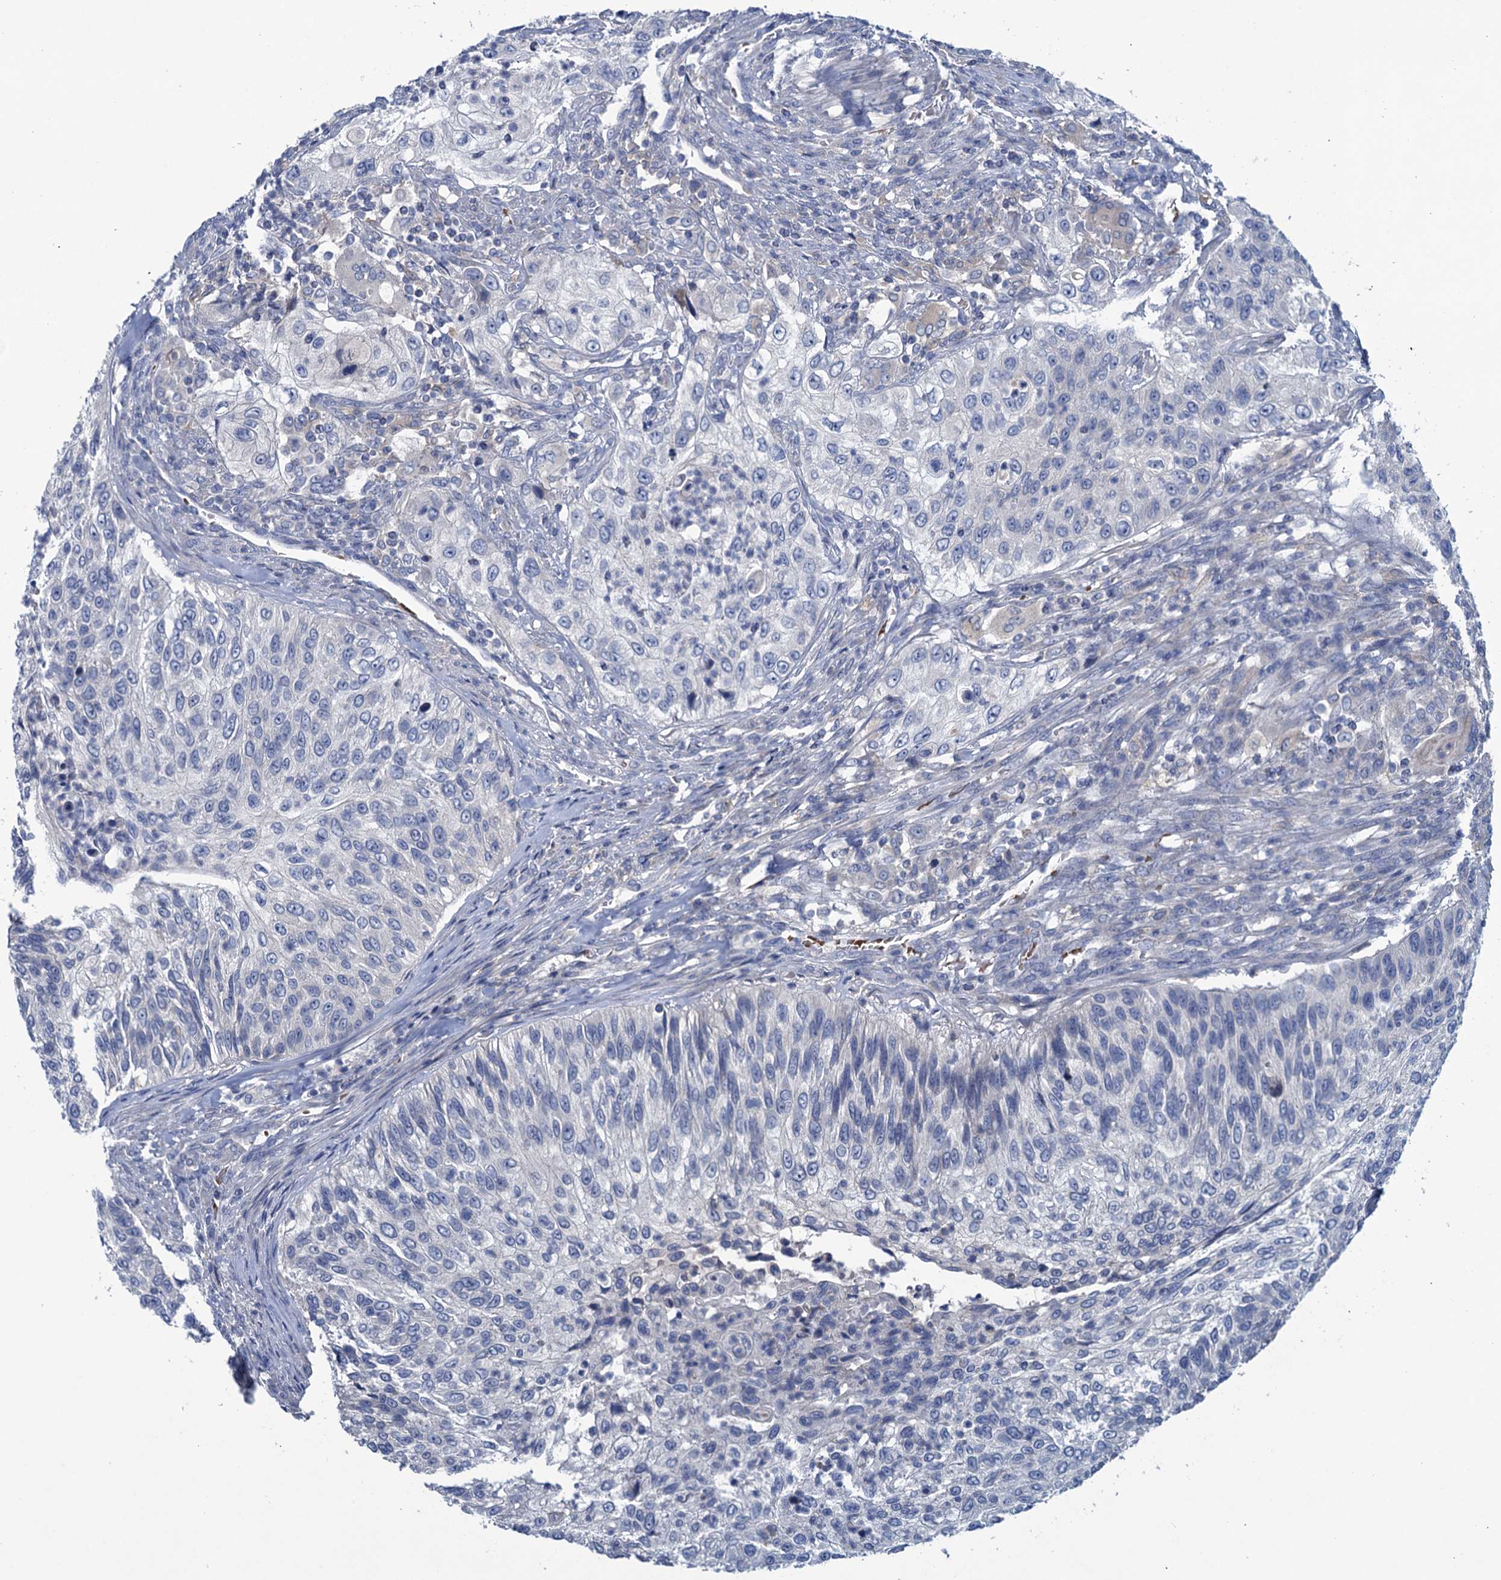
{"staining": {"intensity": "negative", "quantity": "none", "location": "none"}, "tissue": "urothelial cancer", "cell_type": "Tumor cells", "image_type": "cancer", "snomed": [{"axis": "morphology", "description": "Urothelial carcinoma, High grade"}, {"axis": "topography", "description": "Urinary bladder"}], "caption": "IHC photomicrograph of human urothelial carcinoma (high-grade) stained for a protein (brown), which shows no positivity in tumor cells.", "gene": "RTKN2", "patient": {"sex": "female", "age": 60}}